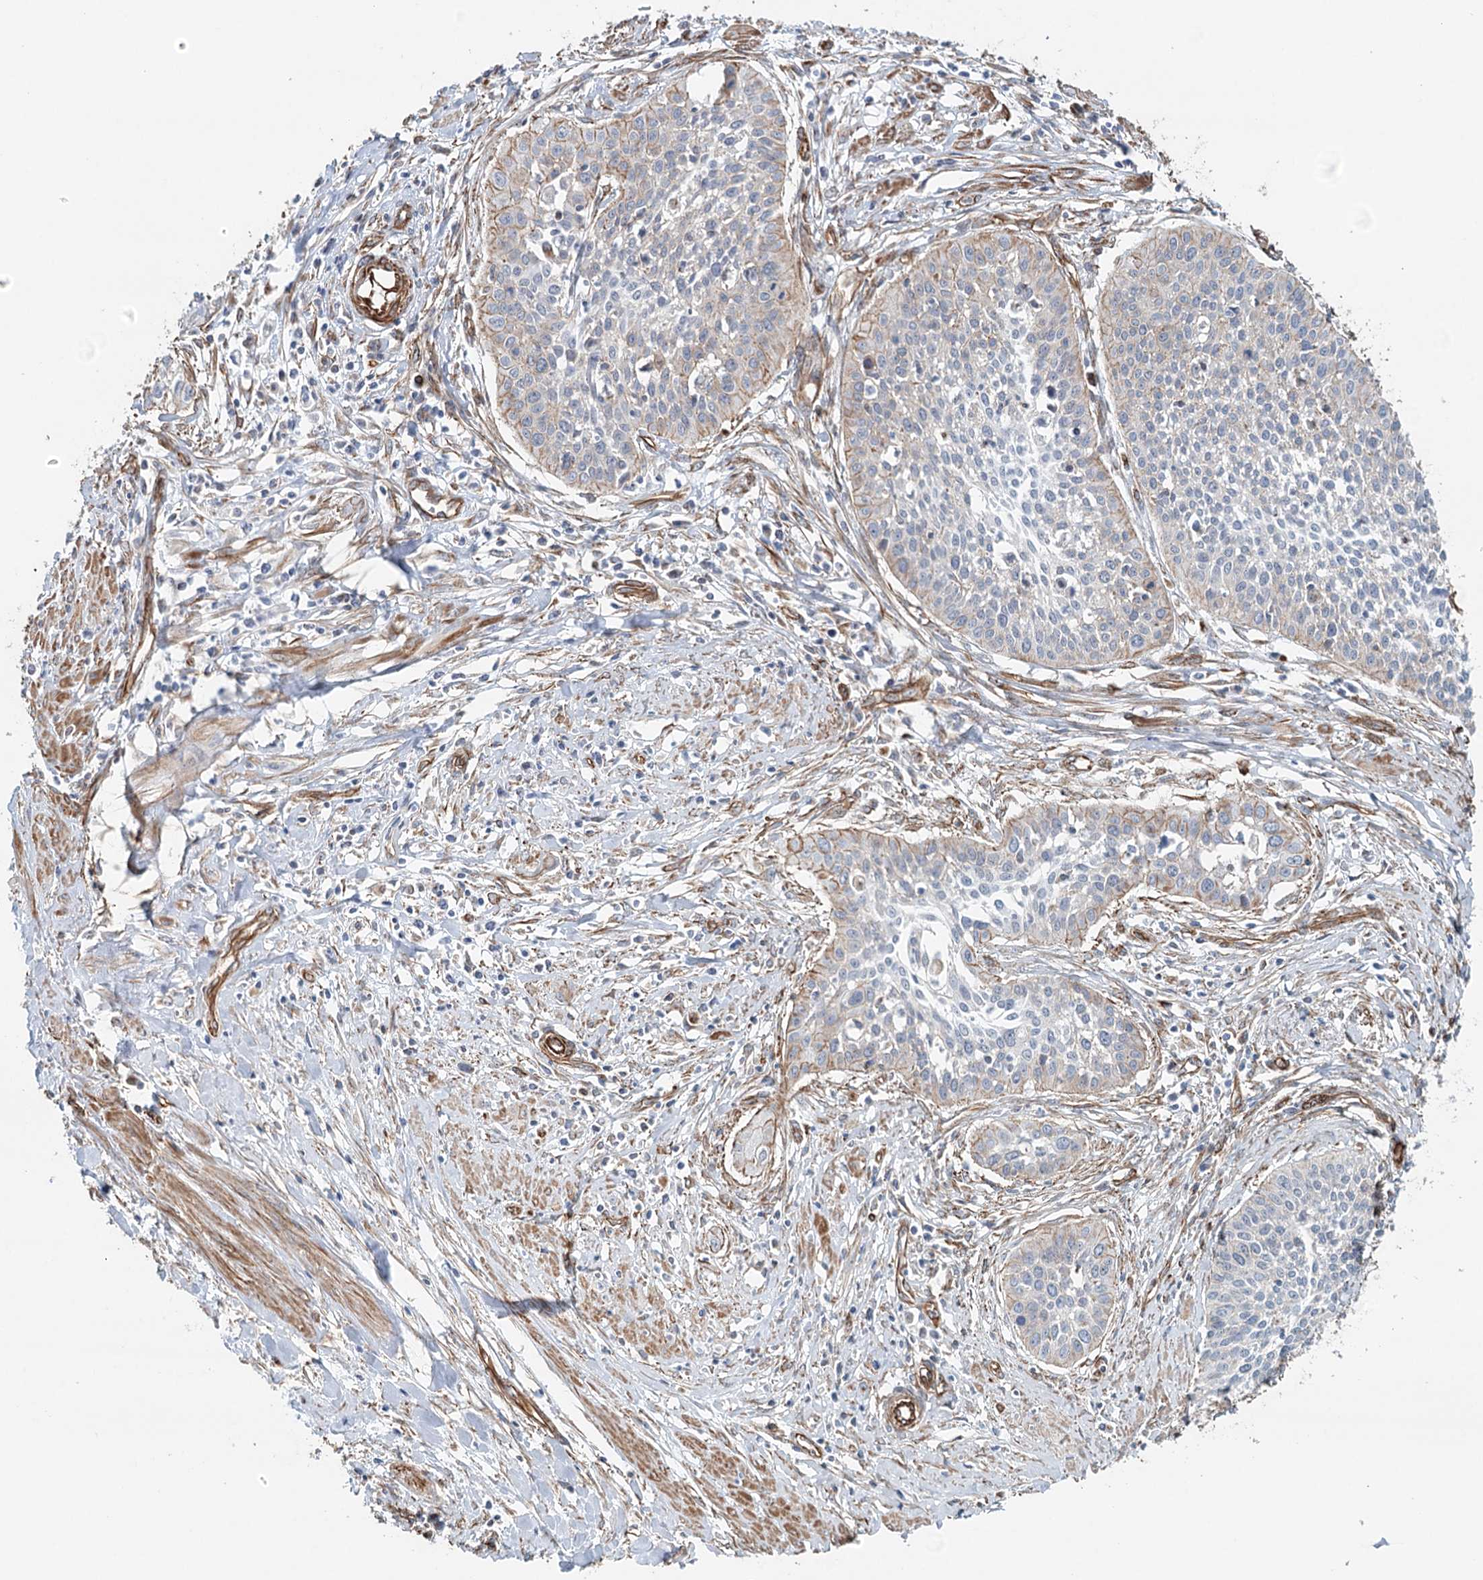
{"staining": {"intensity": "weak", "quantity": "<25%", "location": "cytoplasmic/membranous"}, "tissue": "cervical cancer", "cell_type": "Tumor cells", "image_type": "cancer", "snomed": [{"axis": "morphology", "description": "Squamous cell carcinoma, NOS"}, {"axis": "topography", "description": "Cervix"}], "caption": "Immunohistochemical staining of human cervical cancer exhibits no significant expression in tumor cells.", "gene": "SYNPO", "patient": {"sex": "female", "age": 34}}